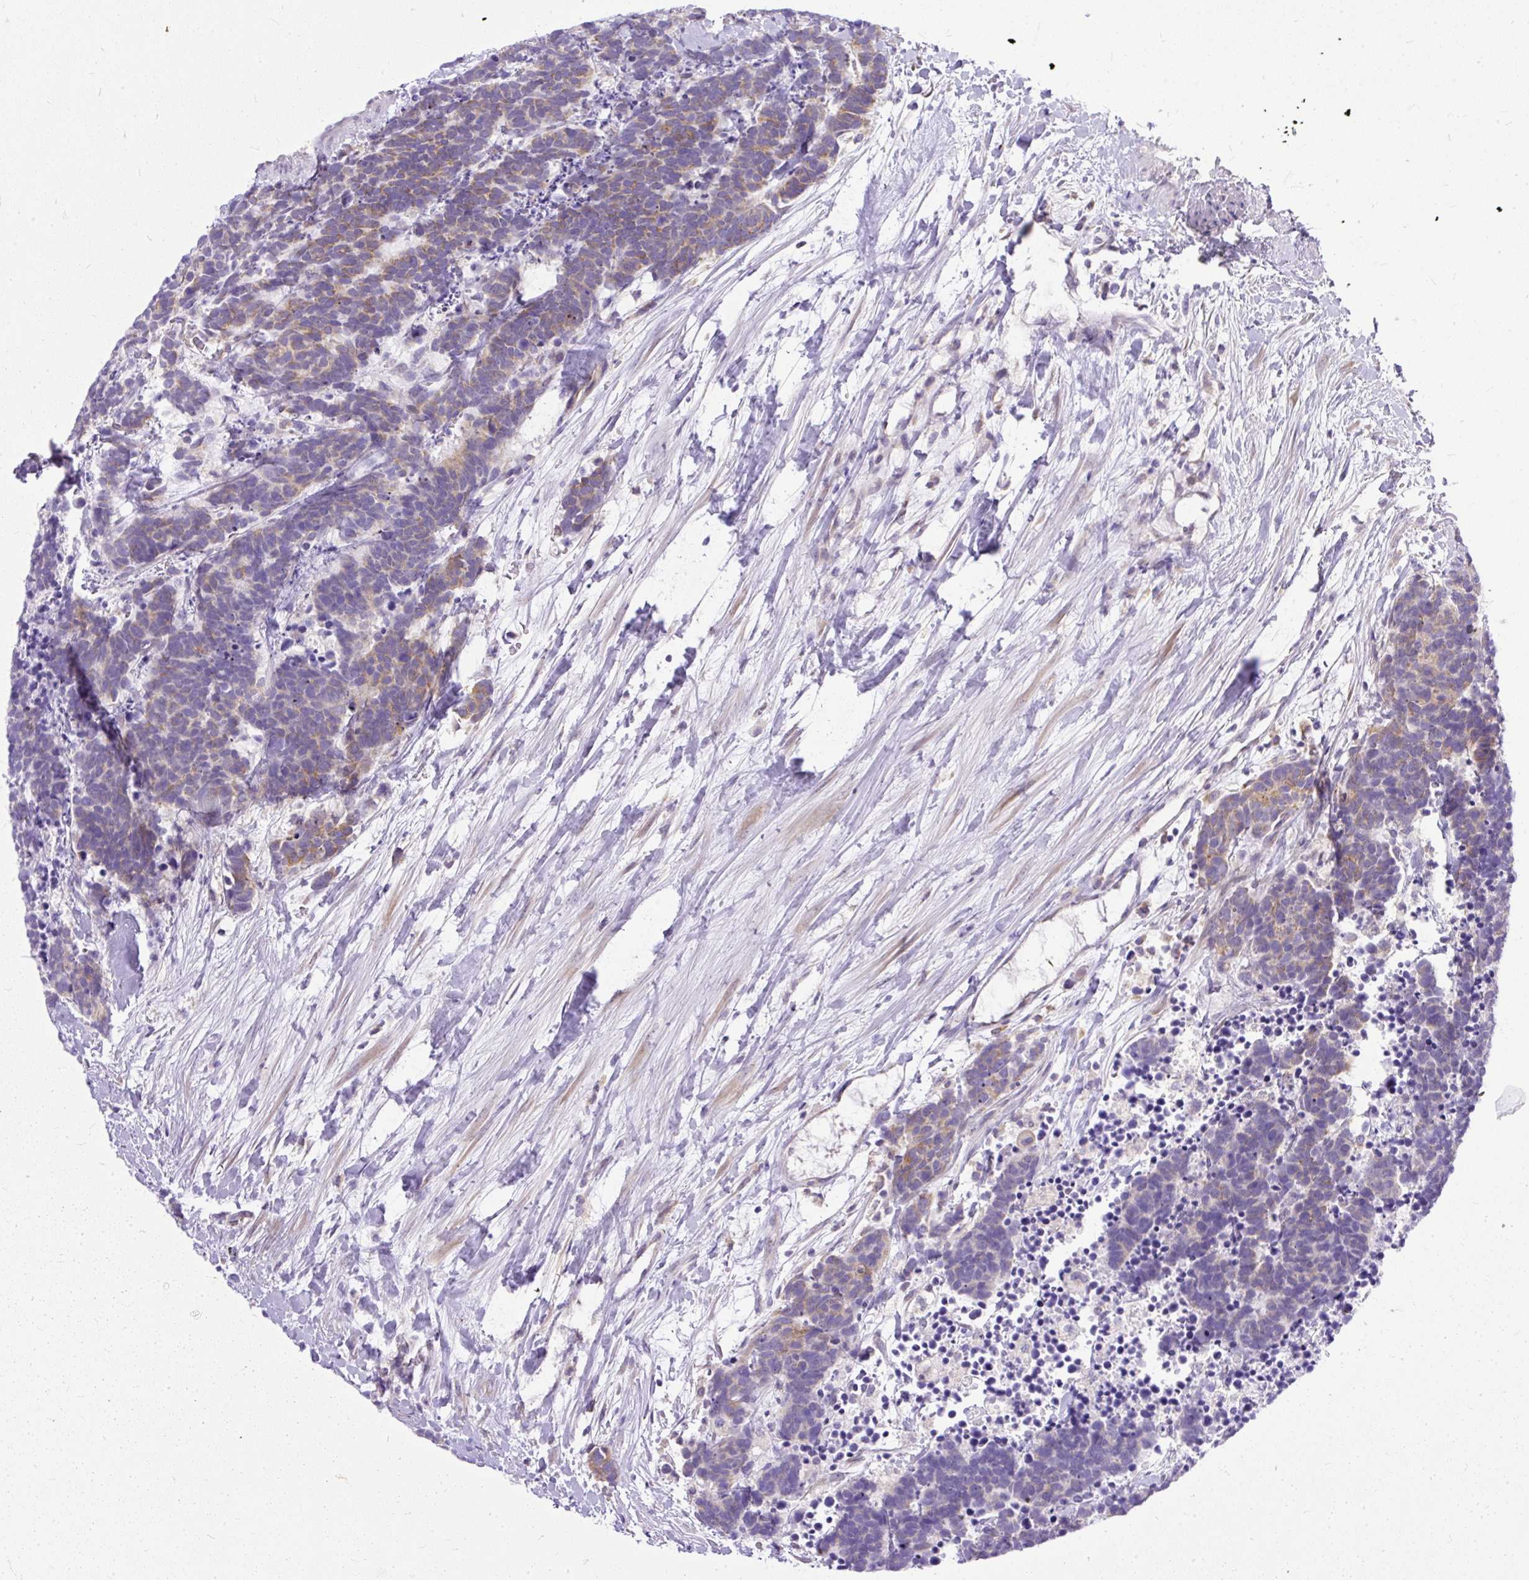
{"staining": {"intensity": "moderate", "quantity": "<25%", "location": "cytoplasmic/membranous"}, "tissue": "carcinoid", "cell_type": "Tumor cells", "image_type": "cancer", "snomed": [{"axis": "morphology", "description": "Carcinoma, NOS"}, {"axis": "morphology", "description": "Carcinoid, malignant, NOS"}, {"axis": "topography", "description": "Prostate"}], "caption": "Moderate cytoplasmic/membranous expression is identified in about <25% of tumor cells in carcinoid.", "gene": "AMFR", "patient": {"sex": "male", "age": 57}}